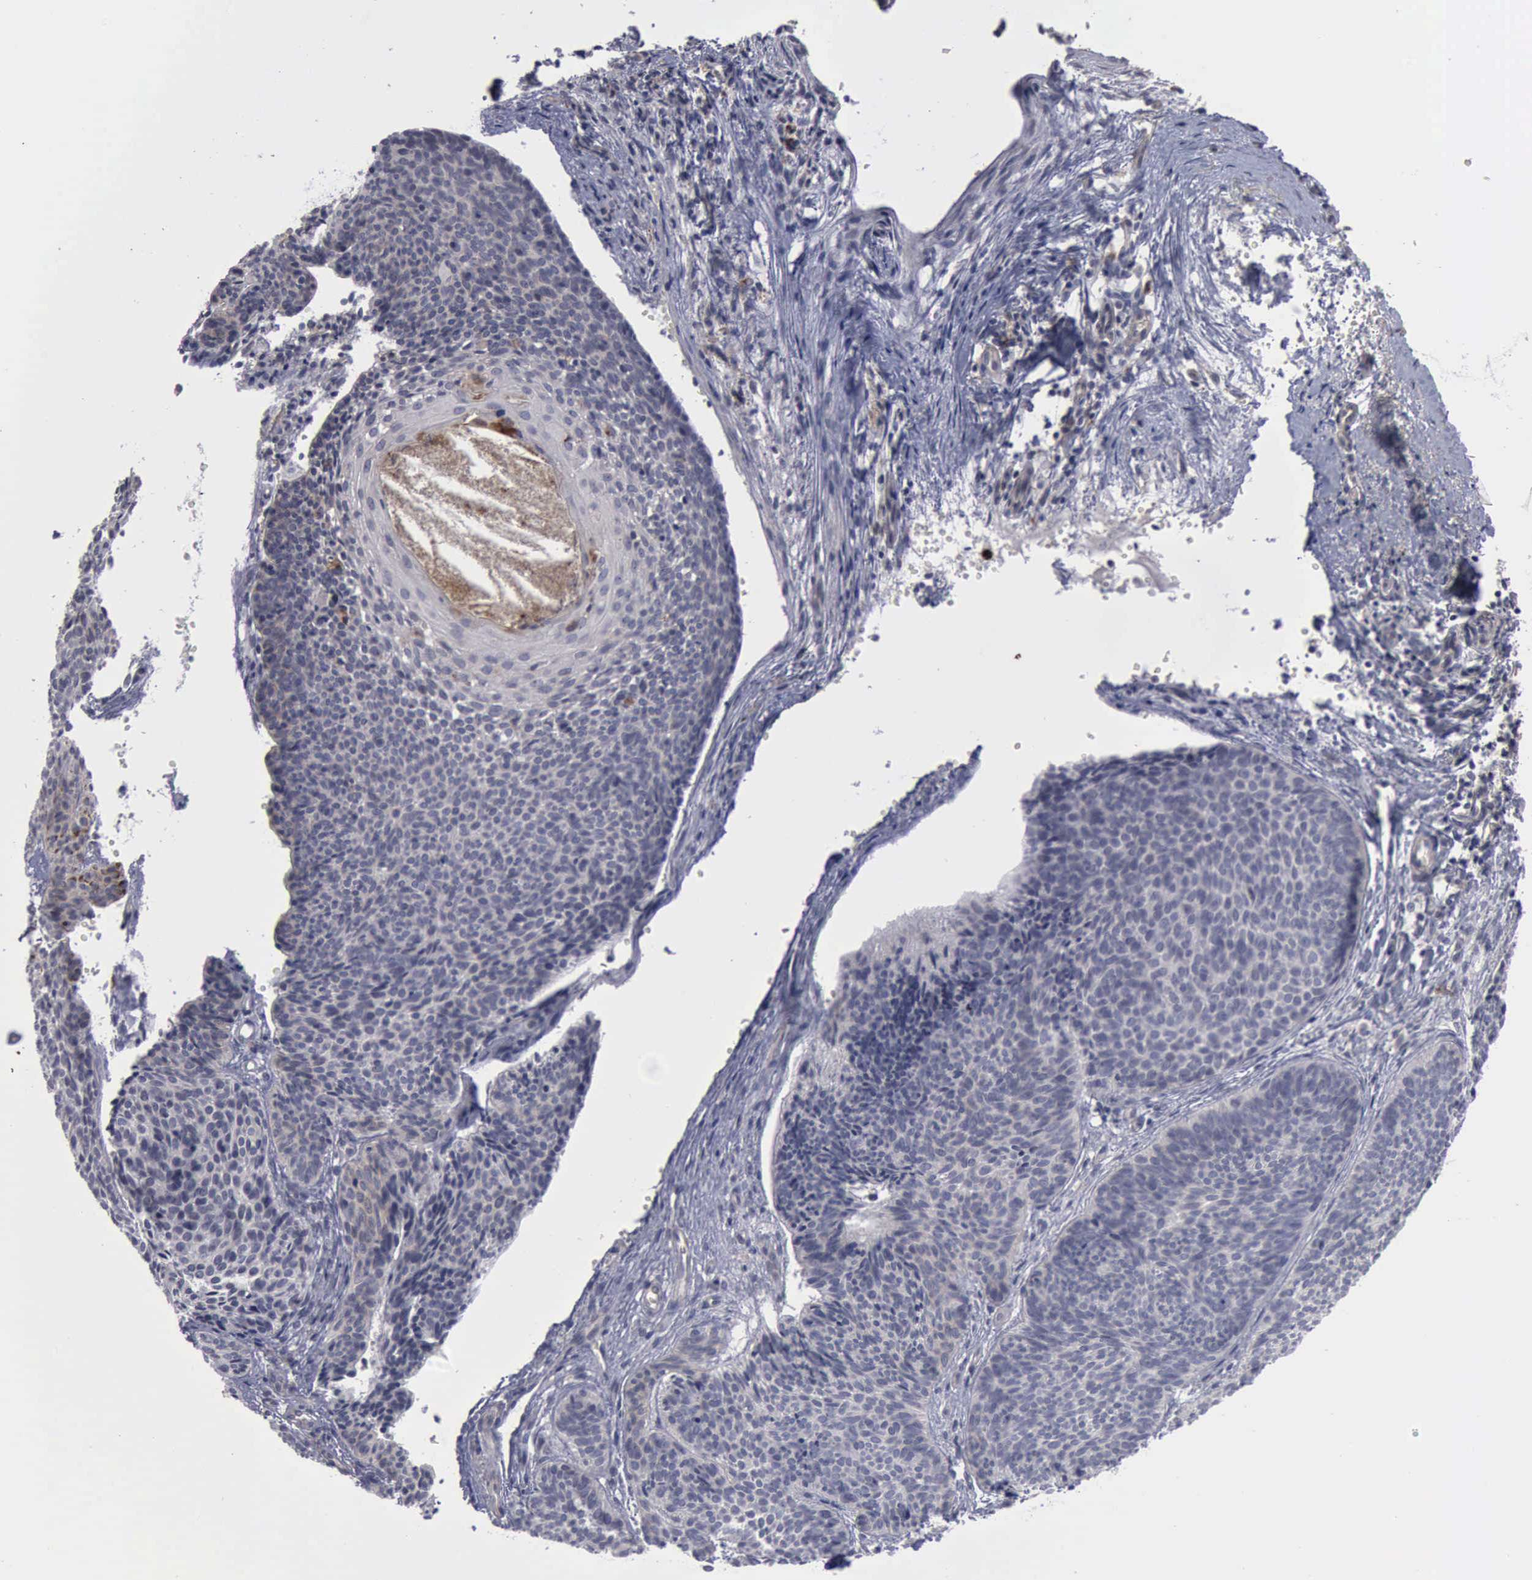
{"staining": {"intensity": "negative", "quantity": "none", "location": "none"}, "tissue": "skin cancer", "cell_type": "Tumor cells", "image_type": "cancer", "snomed": [{"axis": "morphology", "description": "Basal cell carcinoma"}, {"axis": "topography", "description": "Skin"}], "caption": "An immunohistochemistry image of skin cancer is shown. There is no staining in tumor cells of skin cancer. Nuclei are stained in blue.", "gene": "MMP9", "patient": {"sex": "male", "age": 84}}